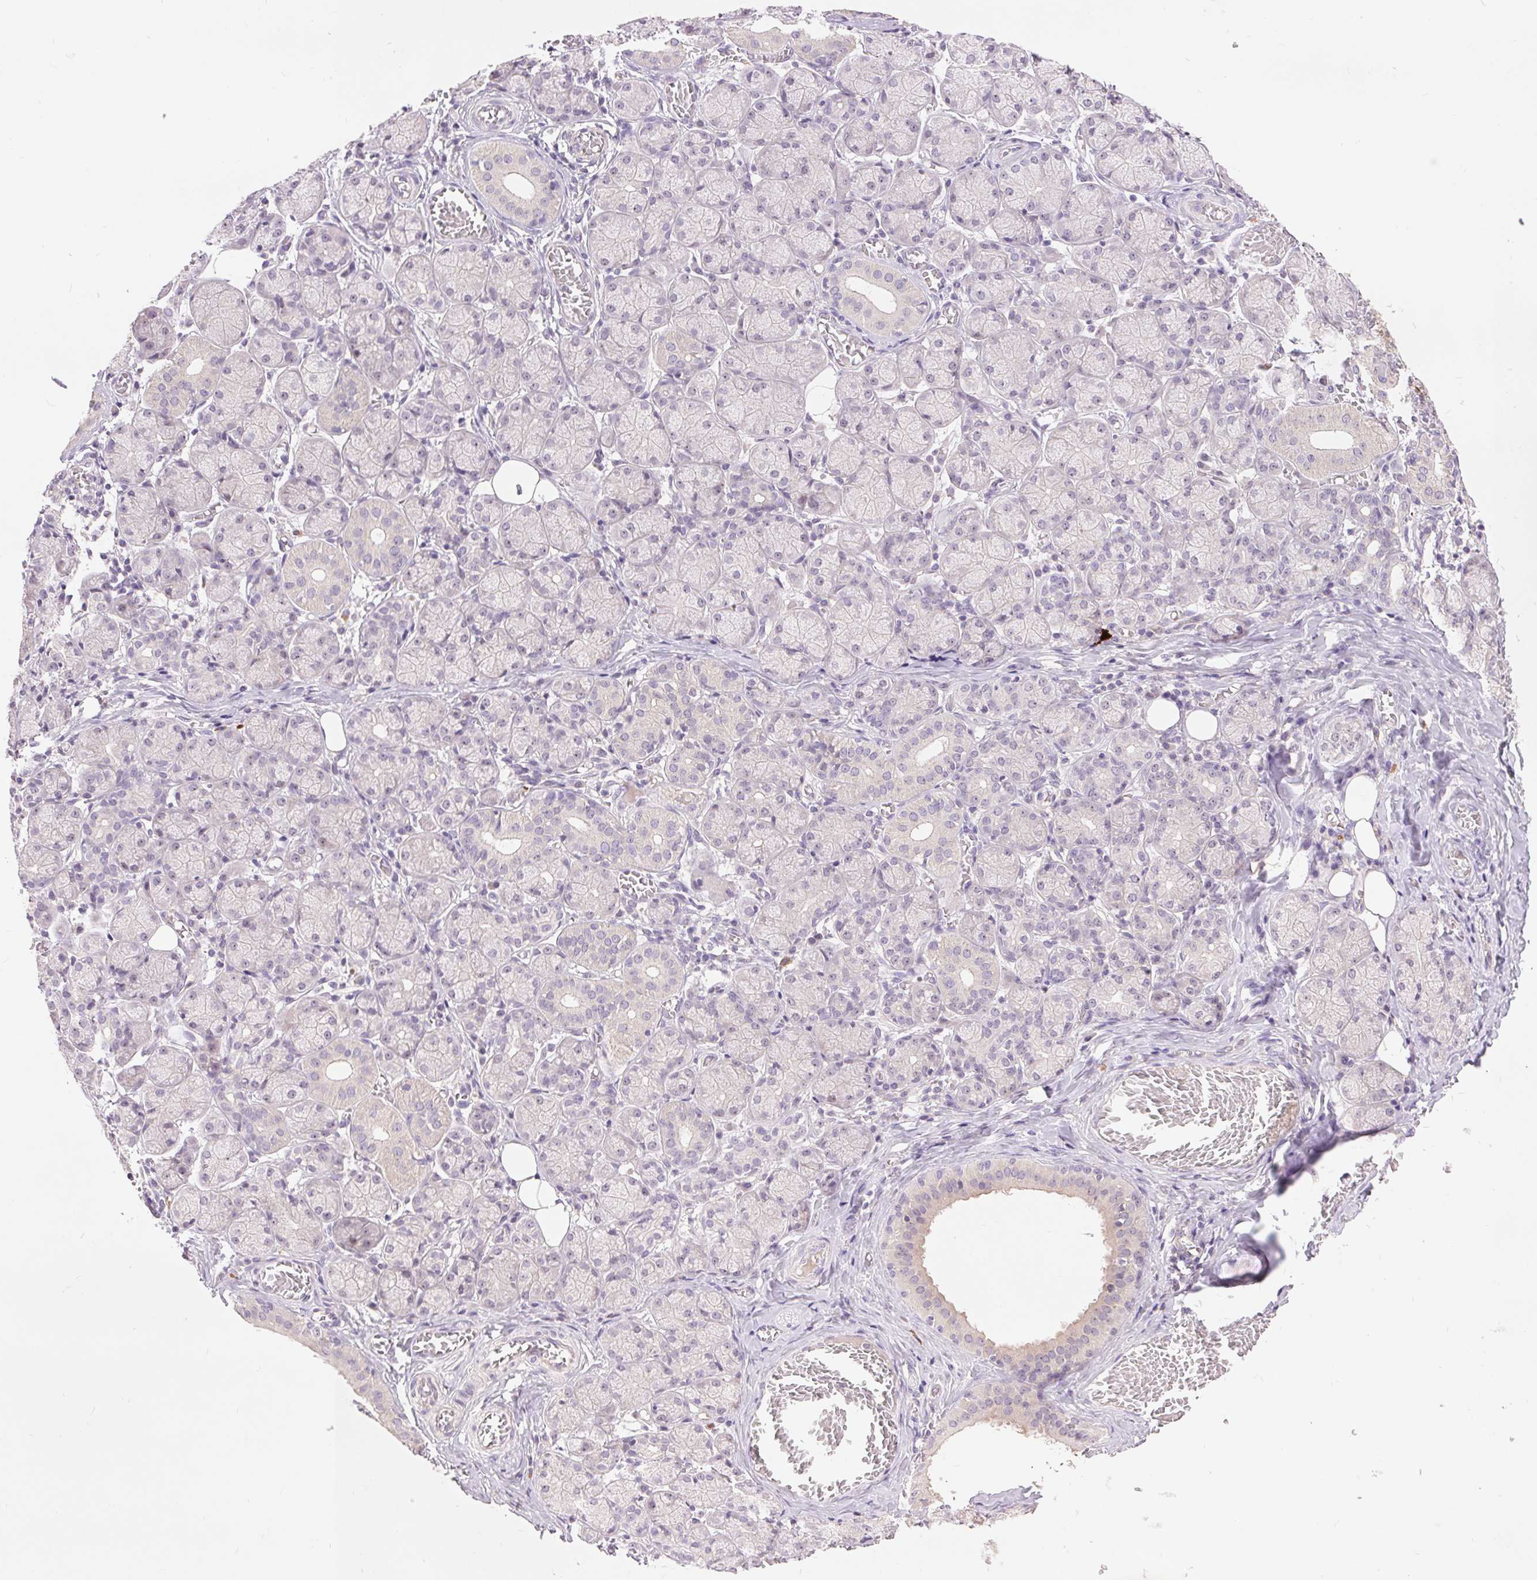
{"staining": {"intensity": "negative", "quantity": "none", "location": "none"}, "tissue": "salivary gland", "cell_type": "Glandular cells", "image_type": "normal", "snomed": [{"axis": "morphology", "description": "Normal tissue, NOS"}, {"axis": "topography", "description": "Salivary gland"}, {"axis": "topography", "description": "Peripheral nerve tissue"}], "caption": "Histopathology image shows no significant protein expression in glandular cells of benign salivary gland.", "gene": "RANBP3L", "patient": {"sex": "female", "age": 24}}